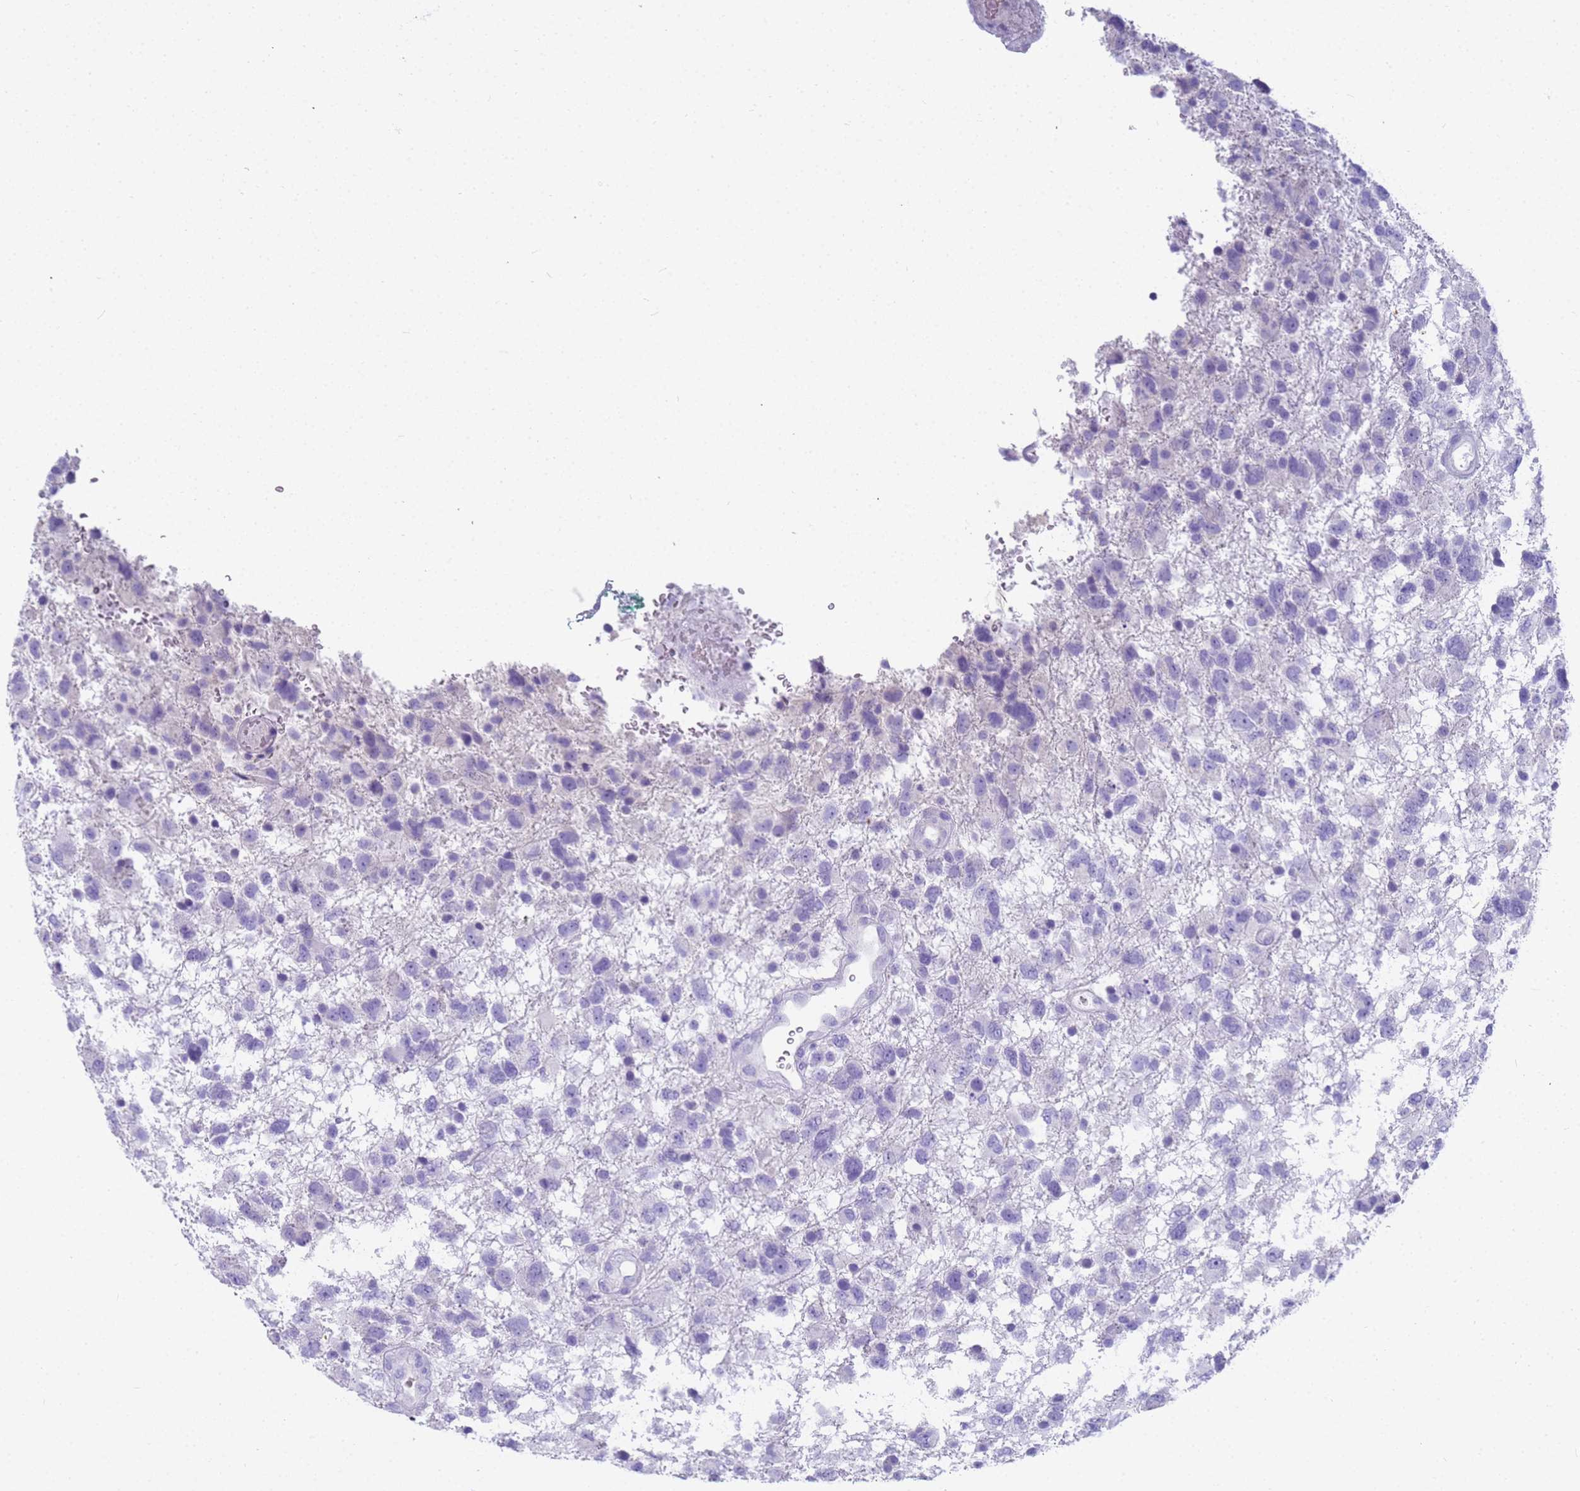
{"staining": {"intensity": "negative", "quantity": "none", "location": "none"}, "tissue": "glioma", "cell_type": "Tumor cells", "image_type": "cancer", "snomed": [{"axis": "morphology", "description": "Glioma, malignant, High grade"}, {"axis": "topography", "description": "Brain"}], "caption": "DAB immunohistochemical staining of glioma shows no significant staining in tumor cells. (Stains: DAB IHC with hematoxylin counter stain, Microscopy: brightfield microscopy at high magnification).", "gene": "RNASE2", "patient": {"sex": "male", "age": 61}}